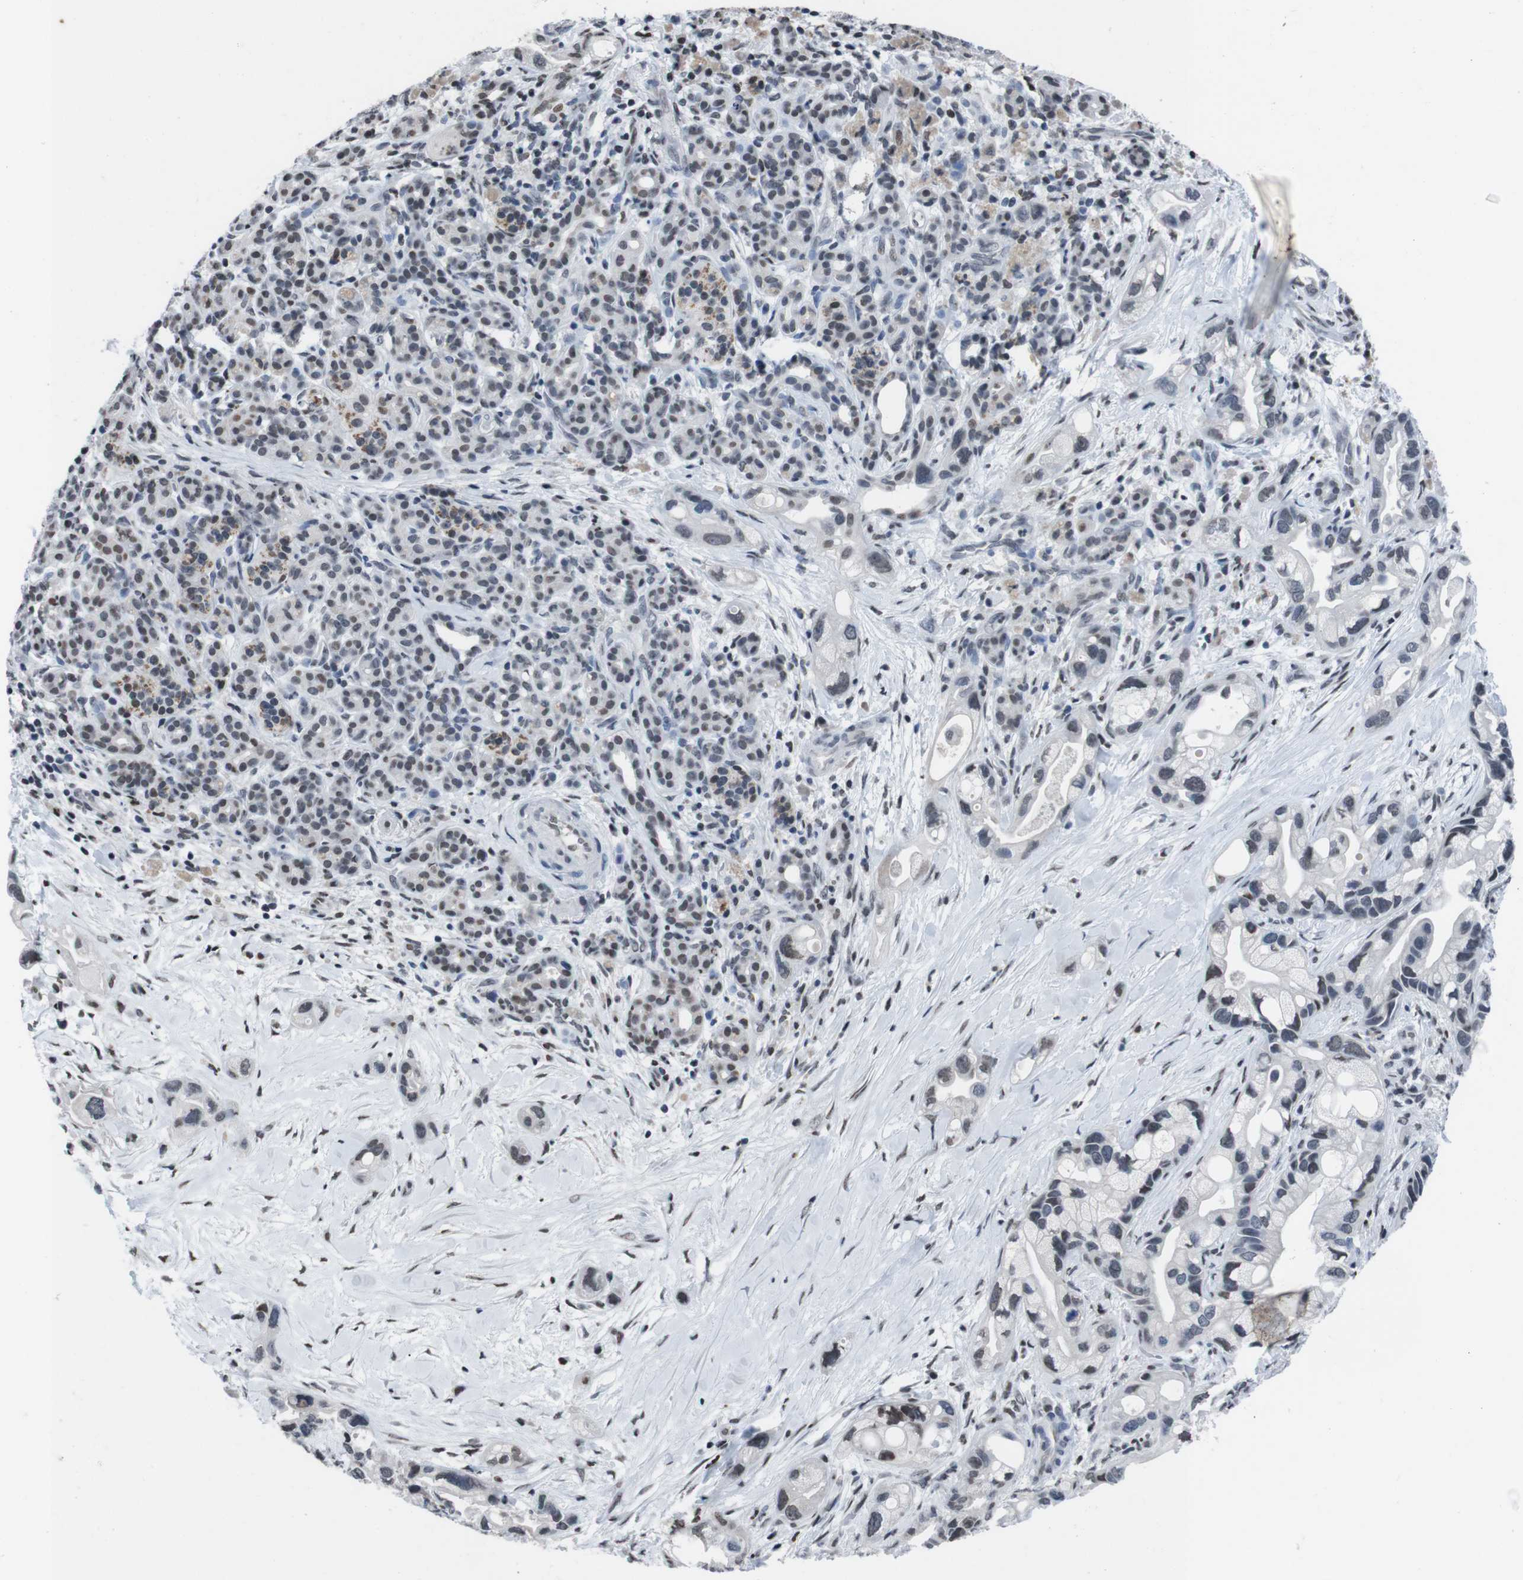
{"staining": {"intensity": "weak", "quantity": "<25%", "location": "nuclear"}, "tissue": "pancreatic cancer", "cell_type": "Tumor cells", "image_type": "cancer", "snomed": [{"axis": "morphology", "description": "Adenocarcinoma, NOS"}, {"axis": "topography", "description": "Pancreas"}], "caption": "Tumor cells are negative for protein expression in human pancreatic adenocarcinoma.", "gene": "PIP4P2", "patient": {"sex": "female", "age": 77}}